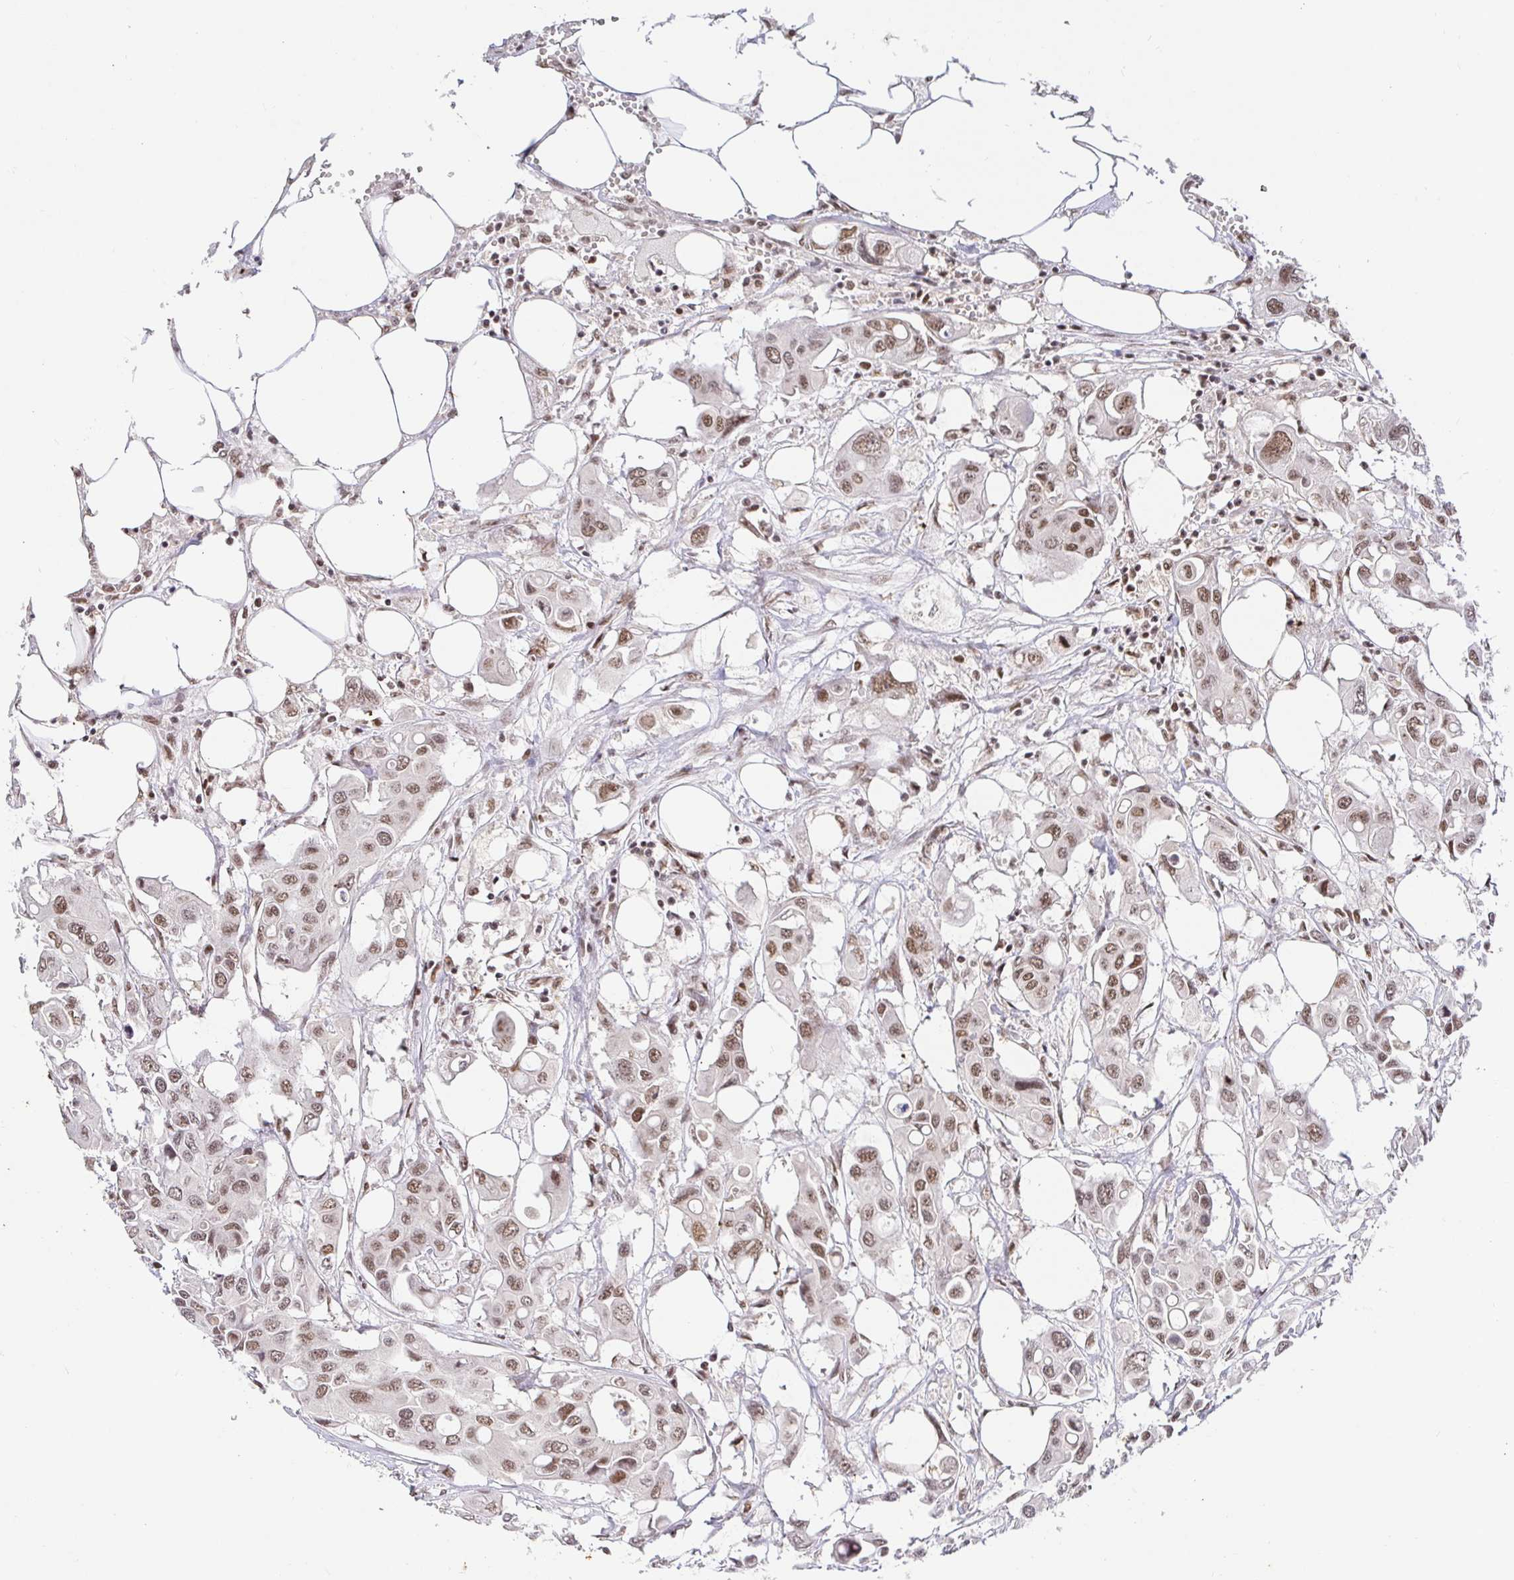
{"staining": {"intensity": "weak", "quantity": ">75%", "location": "nuclear"}, "tissue": "colorectal cancer", "cell_type": "Tumor cells", "image_type": "cancer", "snomed": [{"axis": "morphology", "description": "Adenocarcinoma, NOS"}, {"axis": "topography", "description": "Colon"}], "caption": "Adenocarcinoma (colorectal) stained with DAB (3,3'-diaminobenzidine) IHC reveals low levels of weak nuclear staining in about >75% of tumor cells. (DAB IHC, brown staining for protein, blue staining for nuclei).", "gene": "USF1", "patient": {"sex": "male", "age": 77}}